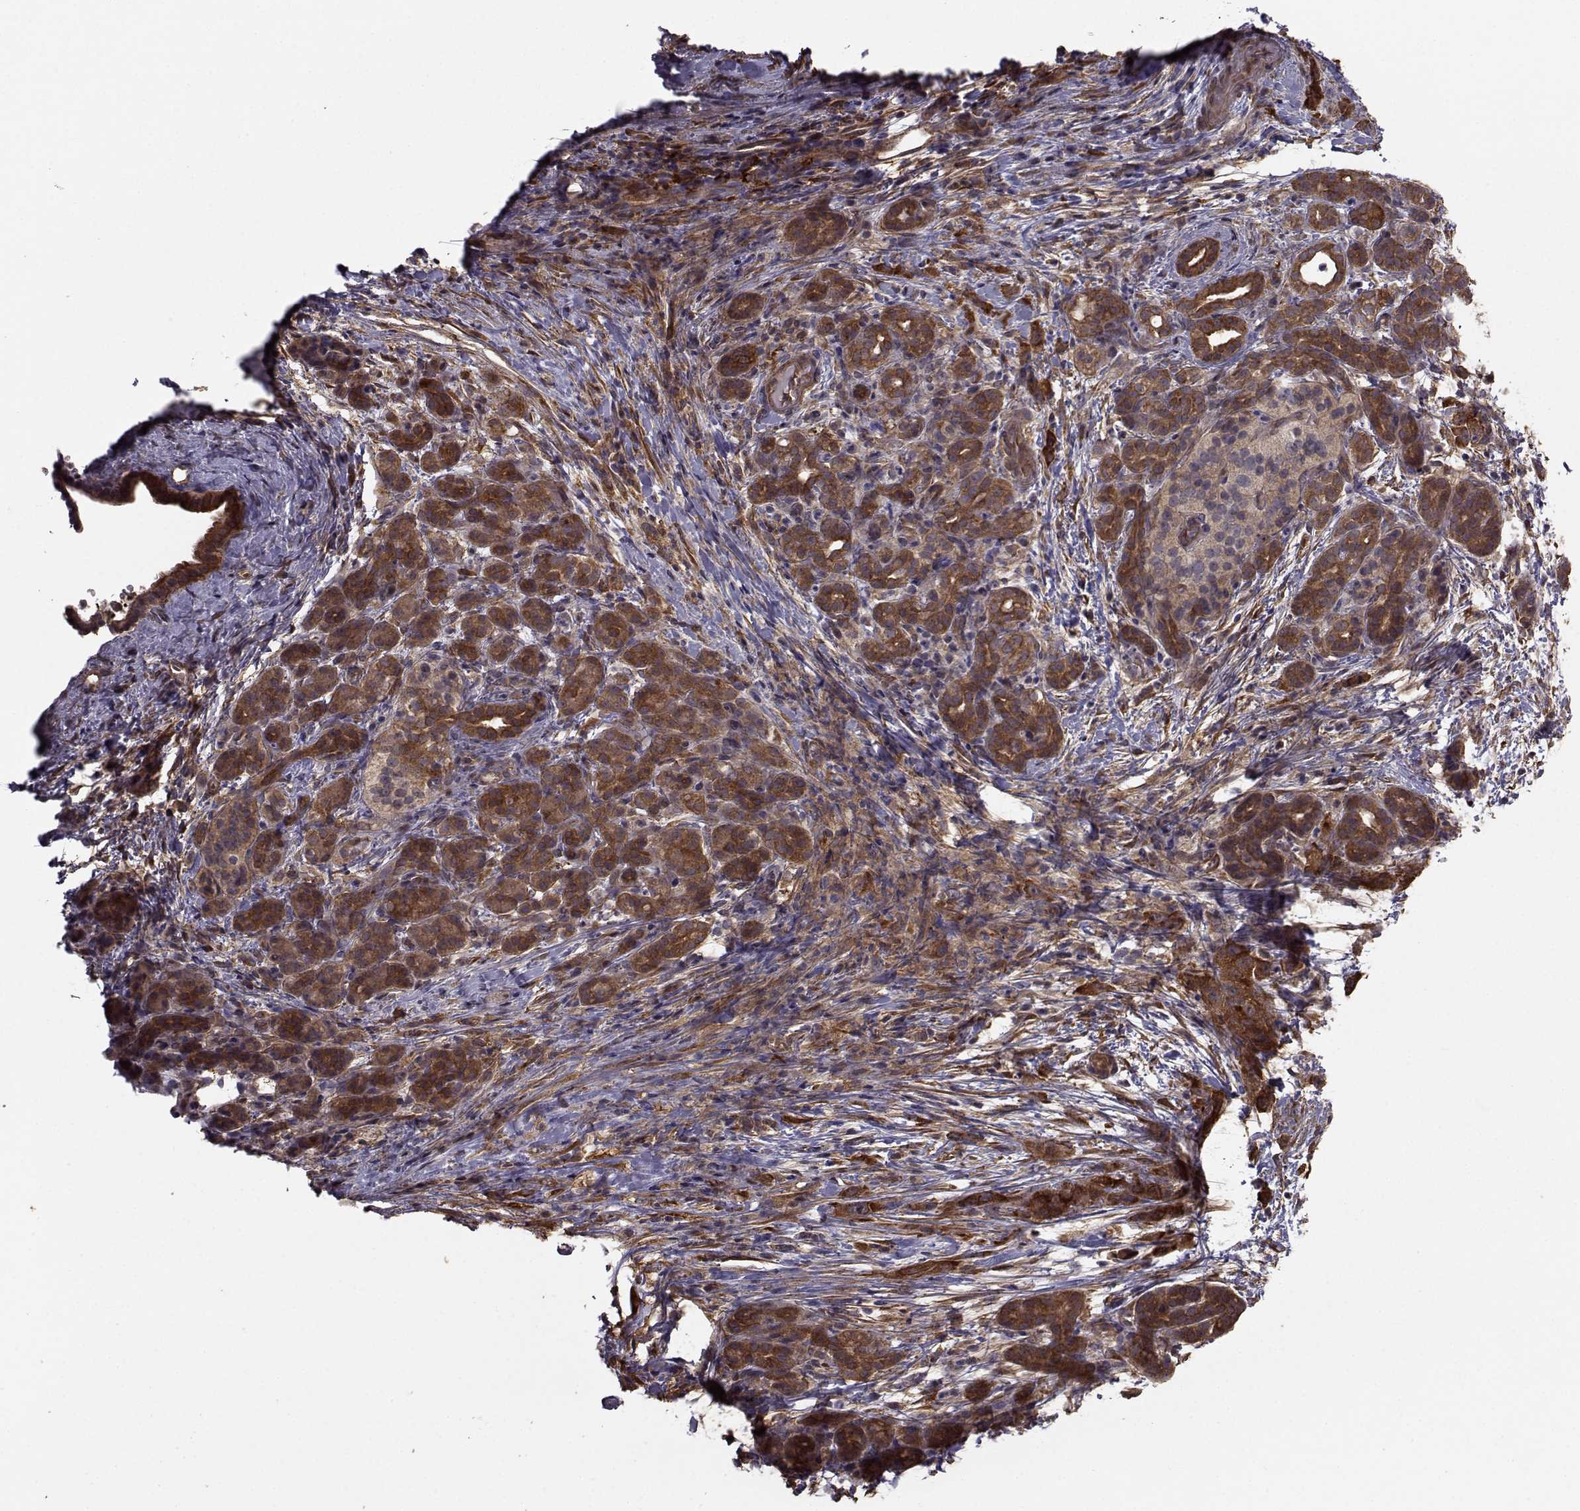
{"staining": {"intensity": "moderate", "quantity": "25%-75%", "location": "cytoplasmic/membranous"}, "tissue": "pancreatic cancer", "cell_type": "Tumor cells", "image_type": "cancer", "snomed": [{"axis": "morphology", "description": "Adenocarcinoma, NOS"}, {"axis": "topography", "description": "Pancreas"}], "caption": "Protein expression analysis of pancreatic adenocarcinoma demonstrates moderate cytoplasmic/membranous staining in approximately 25%-75% of tumor cells.", "gene": "TRIP10", "patient": {"sex": "male", "age": 44}}